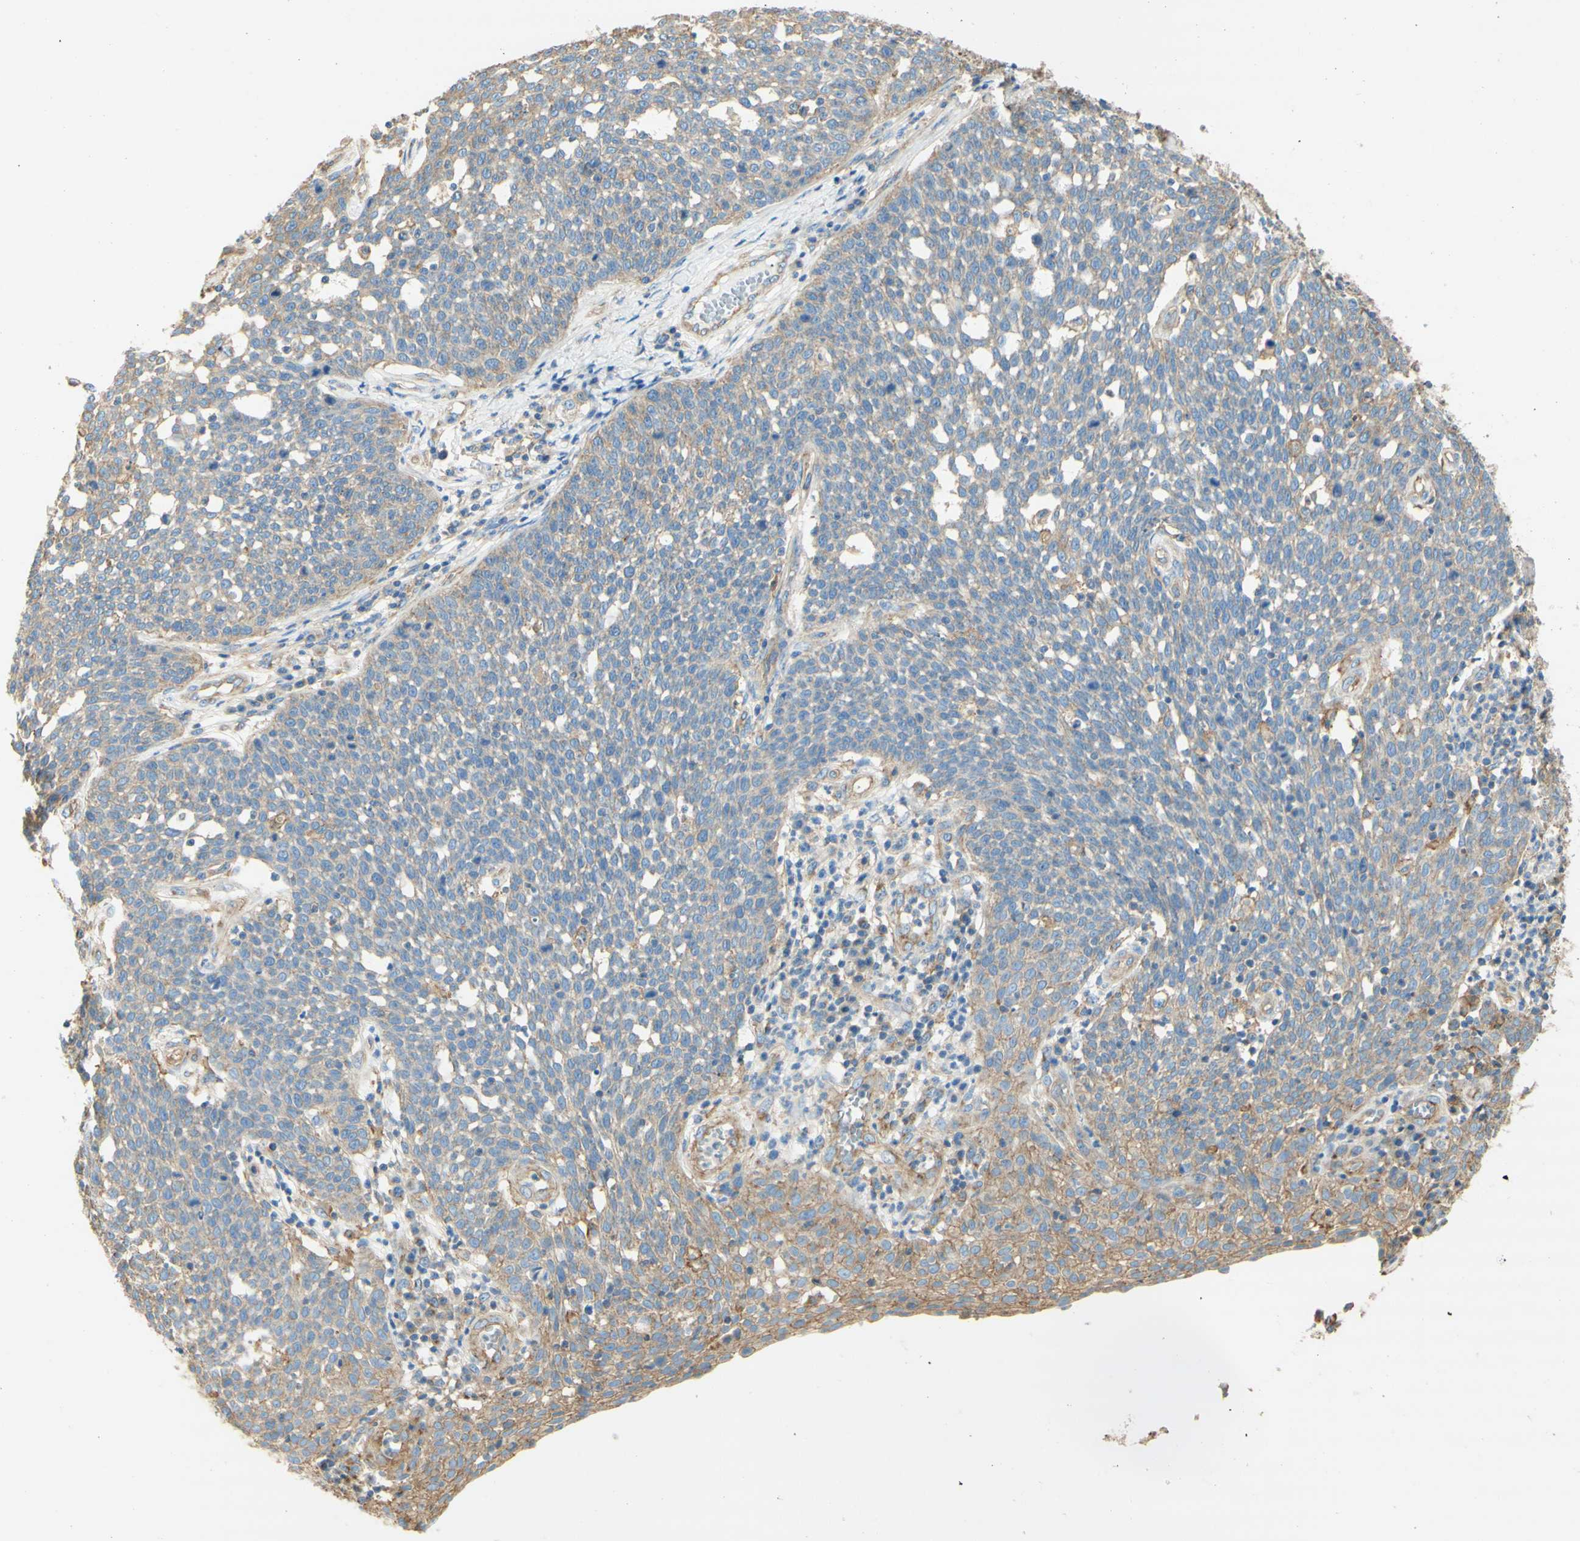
{"staining": {"intensity": "moderate", "quantity": ">75%", "location": "cytoplasmic/membranous"}, "tissue": "cervical cancer", "cell_type": "Tumor cells", "image_type": "cancer", "snomed": [{"axis": "morphology", "description": "Squamous cell carcinoma, NOS"}, {"axis": "topography", "description": "Cervix"}], "caption": "DAB immunohistochemical staining of cervical squamous cell carcinoma reveals moderate cytoplasmic/membranous protein staining in approximately >75% of tumor cells.", "gene": "CLTC", "patient": {"sex": "female", "age": 34}}